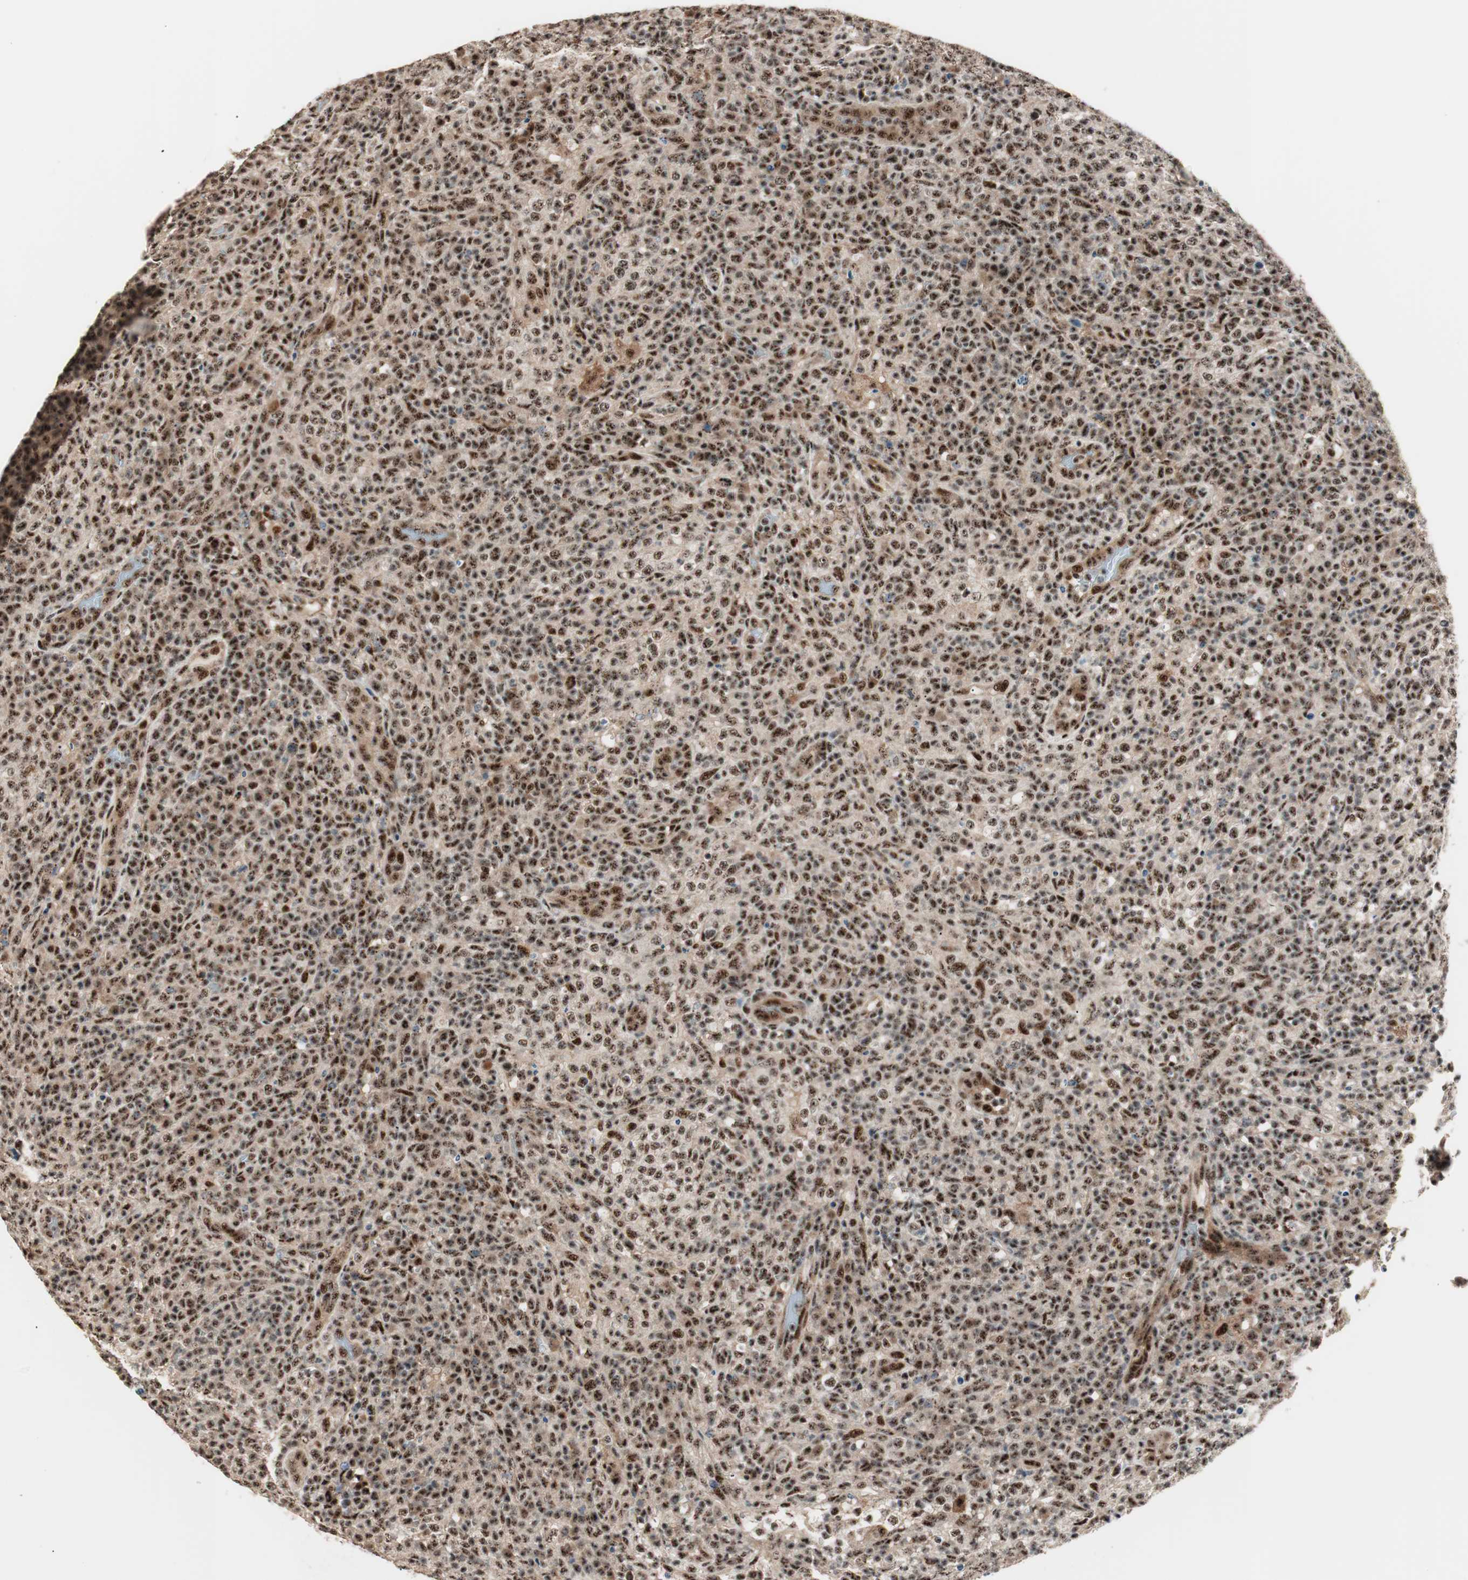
{"staining": {"intensity": "strong", "quantity": ">75%", "location": "nuclear"}, "tissue": "lymphoma", "cell_type": "Tumor cells", "image_type": "cancer", "snomed": [{"axis": "morphology", "description": "Malignant lymphoma, non-Hodgkin's type, High grade"}, {"axis": "topography", "description": "Lymph node"}], "caption": "Immunohistochemical staining of malignant lymphoma, non-Hodgkin's type (high-grade) demonstrates high levels of strong nuclear protein expression in about >75% of tumor cells.", "gene": "NR5A2", "patient": {"sex": "female", "age": 76}}